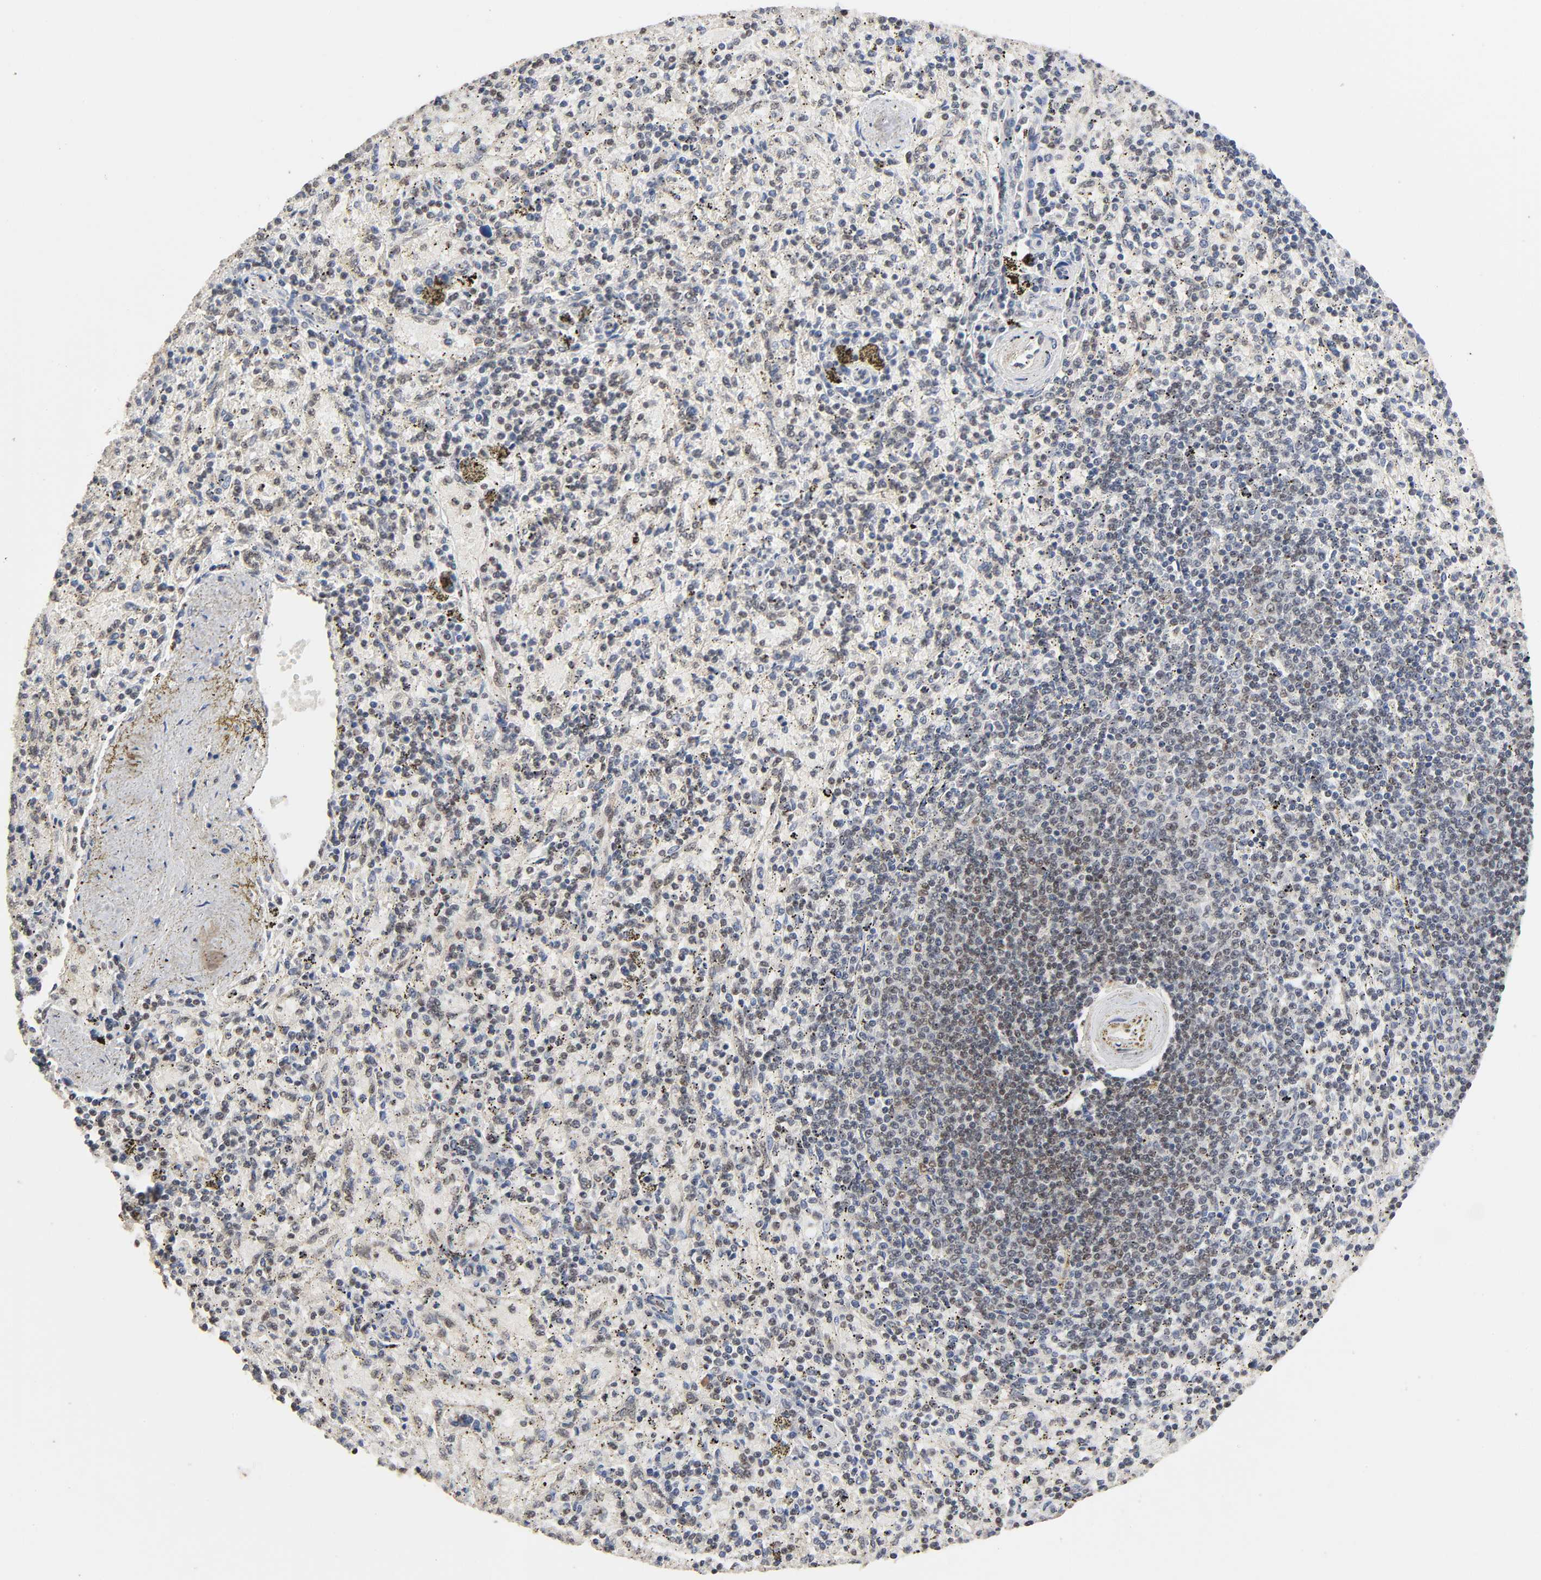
{"staining": {"intensity": "moderate", "quantity": ">75%", "location": "nuclear"}, "tissue": "spleen", "cell_type": "Cells in red pulp", "image_type": "normal", "snomed": [{"axis": "morphology", "description": "Normal tissue, NOS"}, {"axis": "topography", "description": "Spleen"}], "caption": "This photomicrograph displays immunohistochemistry (IHC) staining of unremarkable spleen, with medium moderate nuclear positivity in approximately >75% of cells in red pulp.", "gene": "ZNF384", "patient": {"sex": "female", "age": 43}}